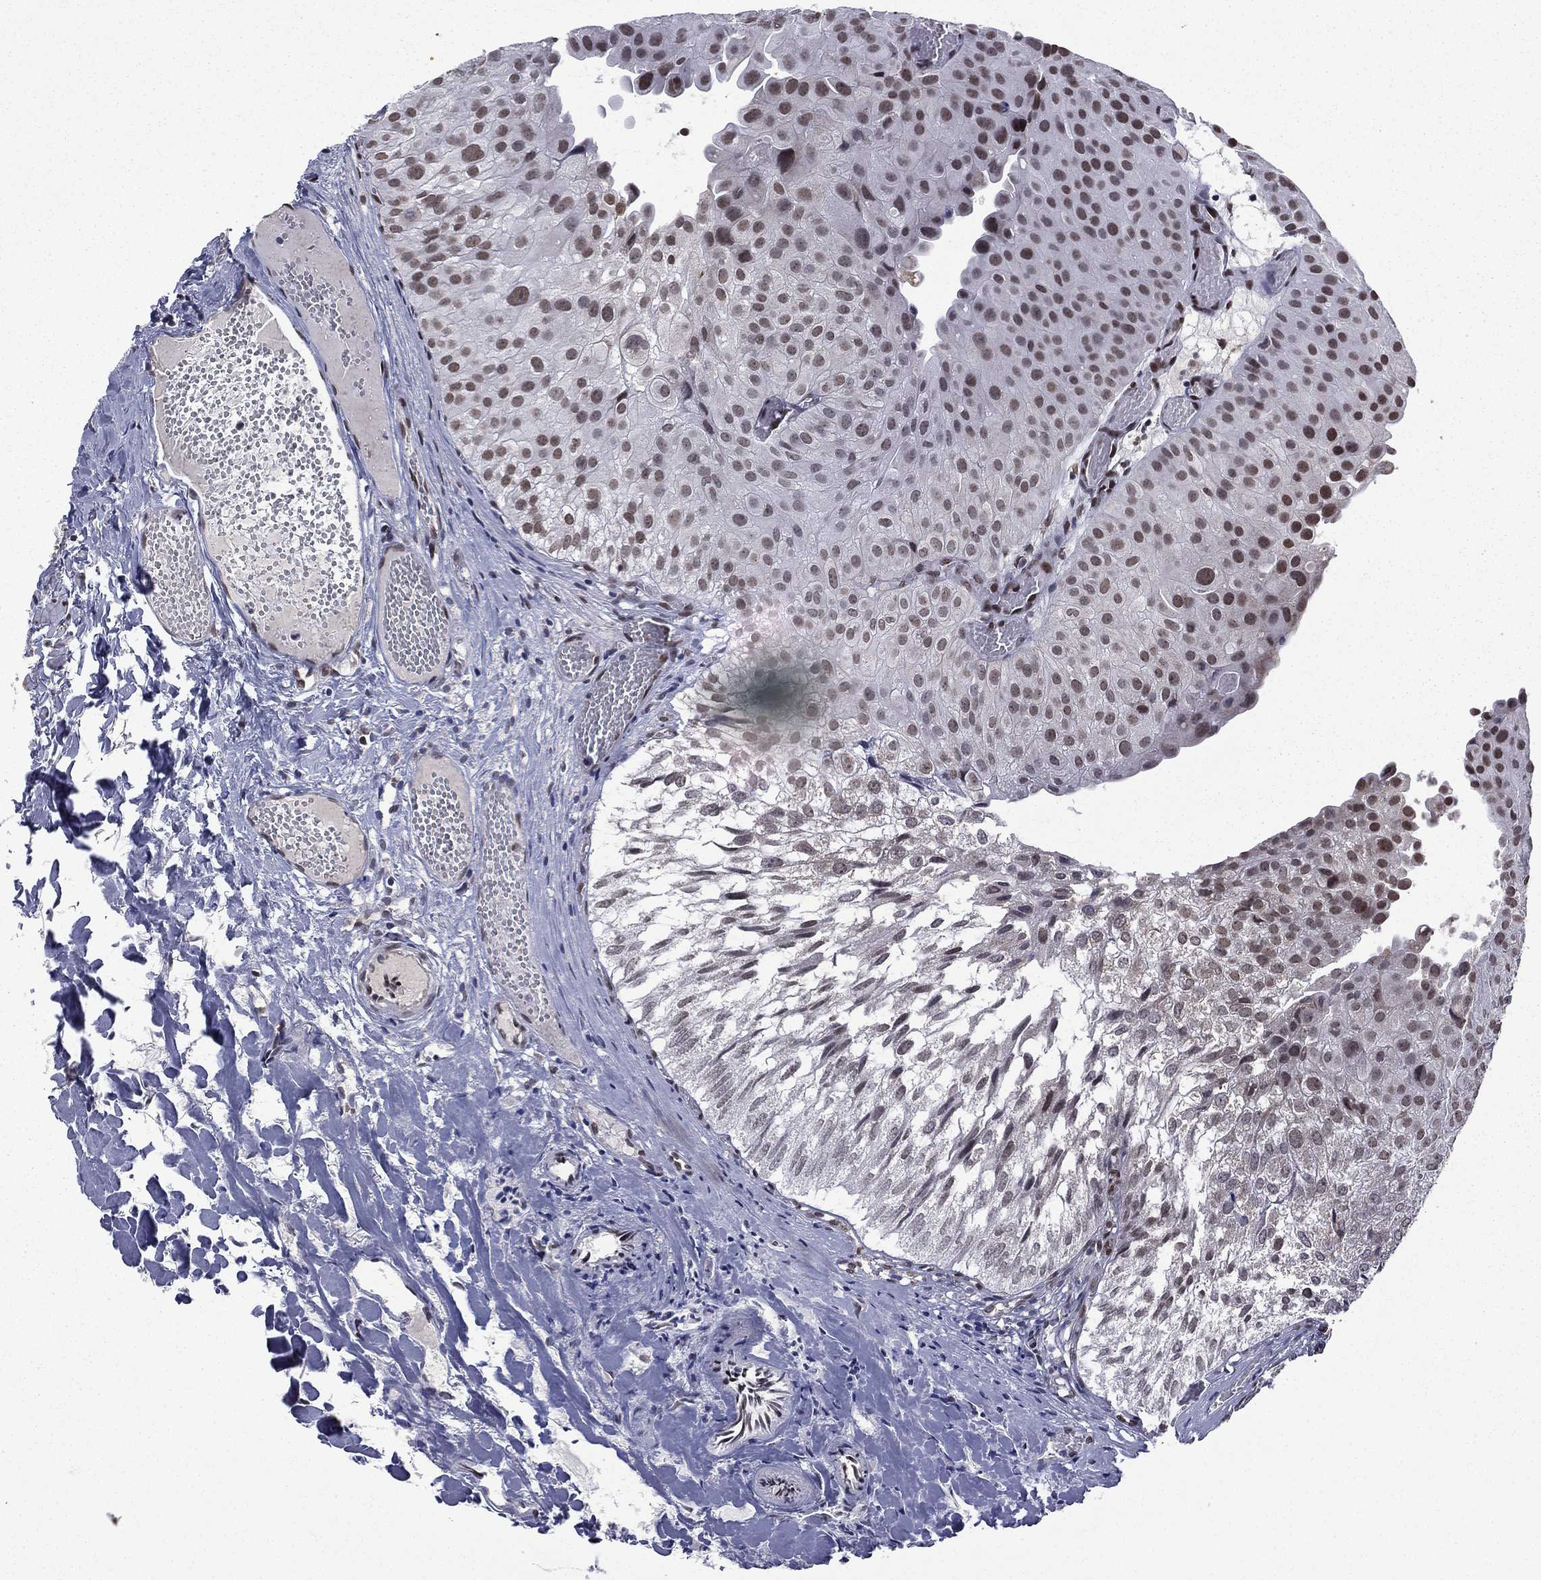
{"staining": {"intensity": "moderate", "quantity": "<25%", "location": "nuclear"}, "tissue": "urothelial cancer", "cell_type": "Tumor cells", "image_type": "cancer", "snomed": [{"axis": "morphology", "description": "Urothelial carcinoma, Low grade"}, {"axis": "topography", "description": "Urinary bladder"}], "caption": "Immunohistochemistry photomicrograph of neoplastic tissue: urothelial carcinoma (low-grade) stained using immunohistochemistry (IHC) reveals low levels of moderate protein expression localized specifically in the nuclear of tumor cells, appearing as a nuclear brown color.", "gene": "C5orf24", "patient": {"sex": "female", "age": 78}}